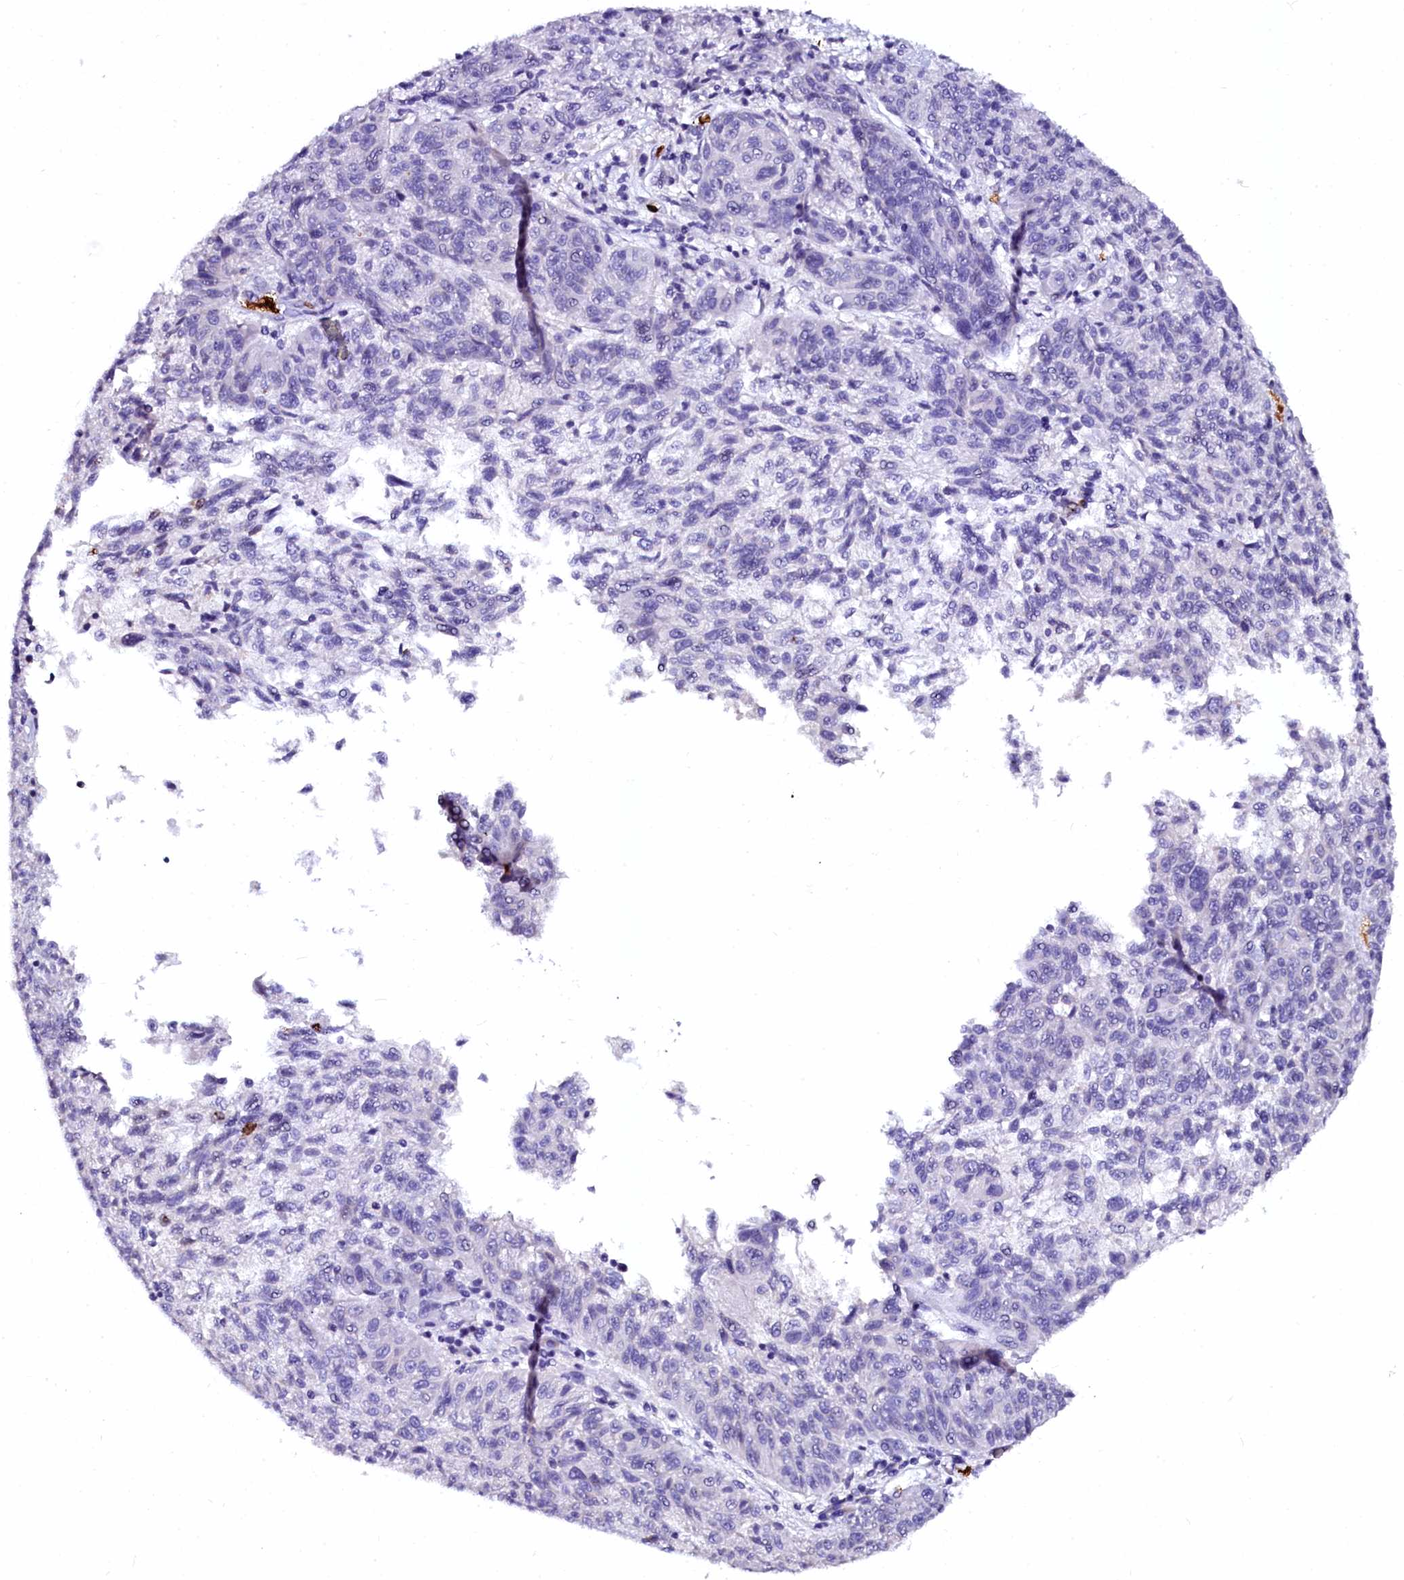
{"staining": {"intensity": "negative", "quantity": "none", "location": "none"}, "tissue": "melanoma", "cell_type": "Tumor cells", "image_type": "cancer", "snomed": [{"axis": "morphology", "description": "Malignant melanoma, NOS"}, {"axis": "topography", "description": "Skin"}], "caption": "Human malignant melanoma stained for a protein using immunohistochemistry displays no positivity in tumor cells.", "gene": "CTDSPL2", "patient": {"sex": "male", "age": 53}}